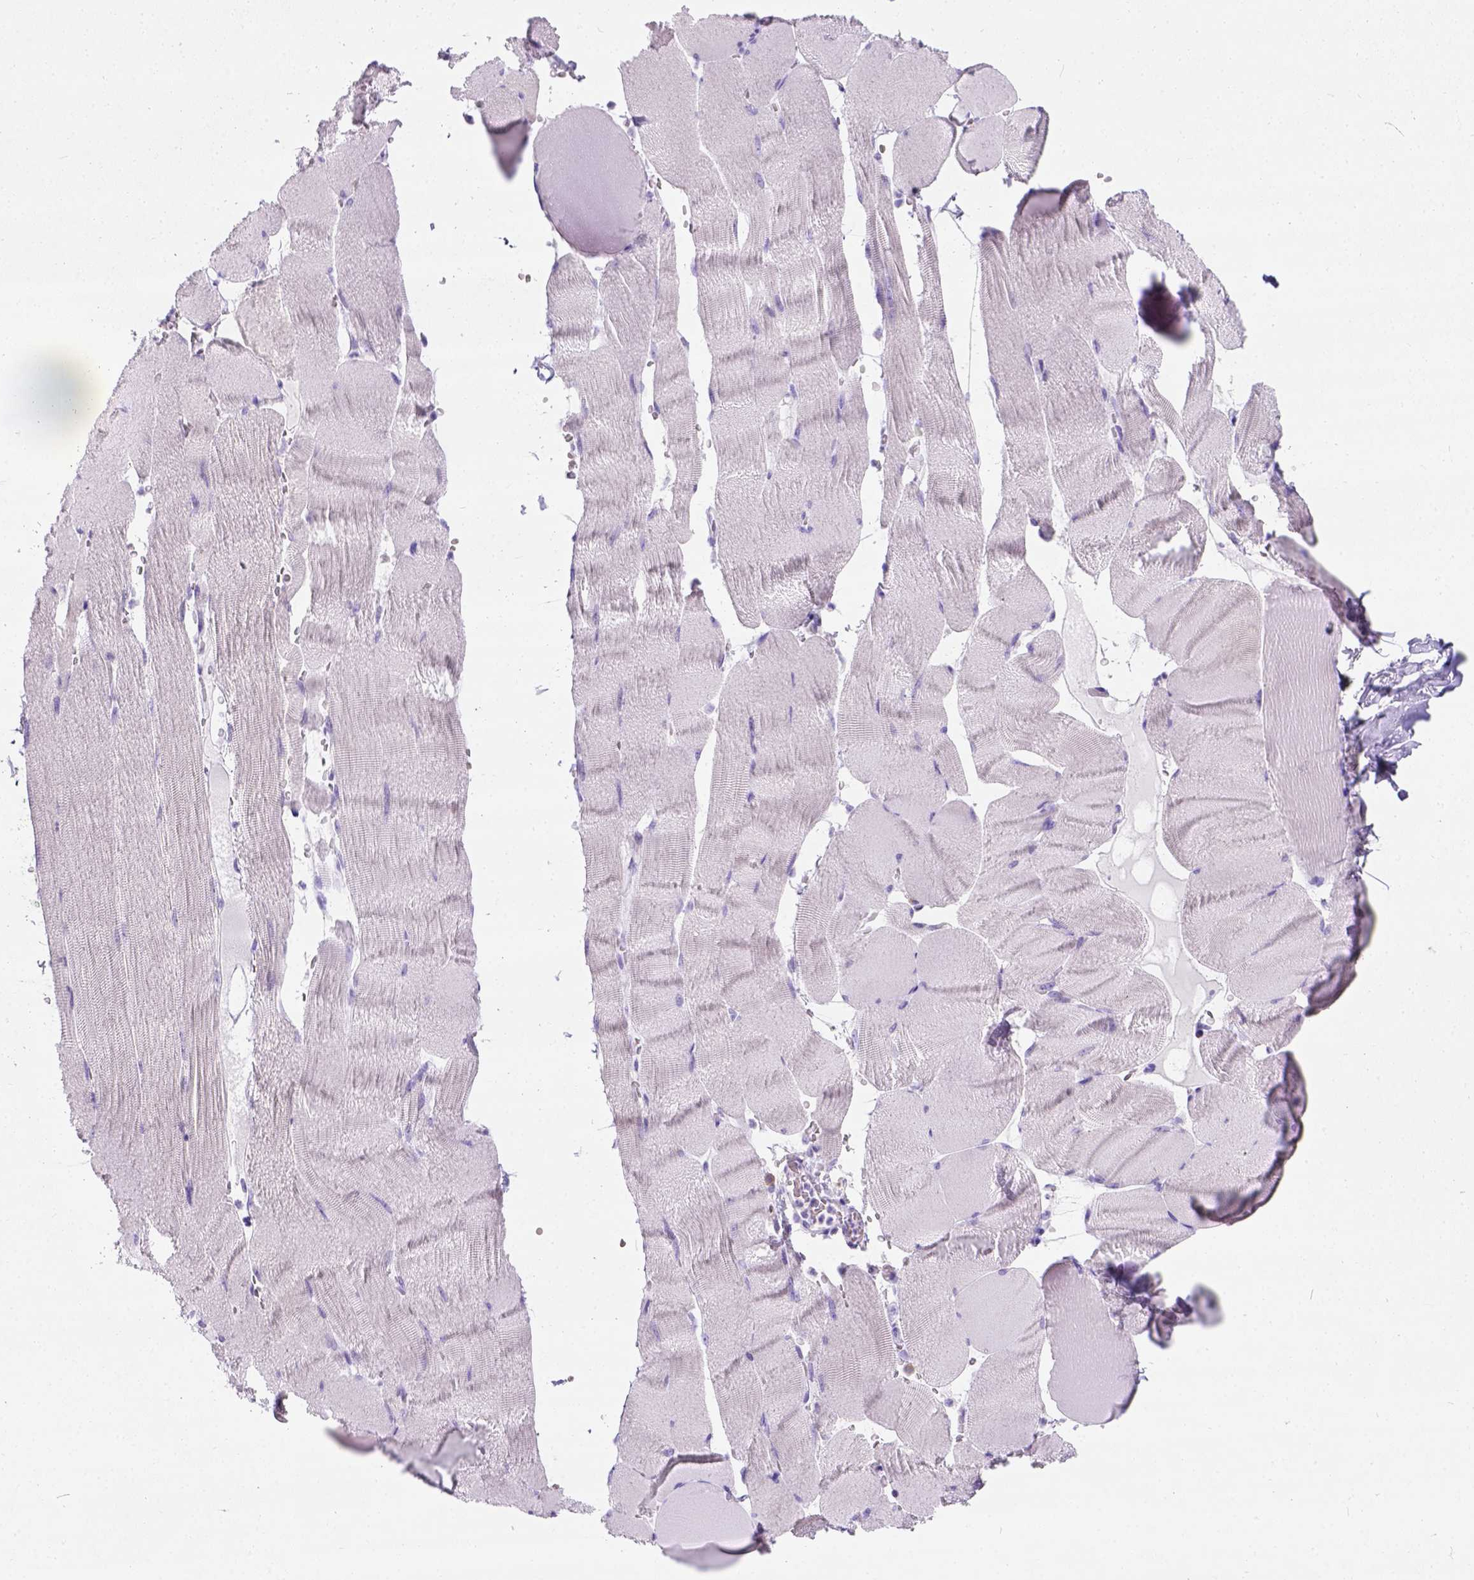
{"staining": {"intensity": "negative", "quantity": "none", "location": "none"}, "tissue": "skeletal muscle", "cell_type": "Myocytes", "image_type": "normal", "snomed": [{"axis": "morphology", "description": "Normal tissue, NOS"}, {"axis": "topography", "description": "Skeletal muscle"}], "caption": "DAB immunohistochemical staining of normal skeletal muscle displays no significant staining in myocytes.", "gene": "PHF7", "patient": {"sex": "male", "age": 56}}